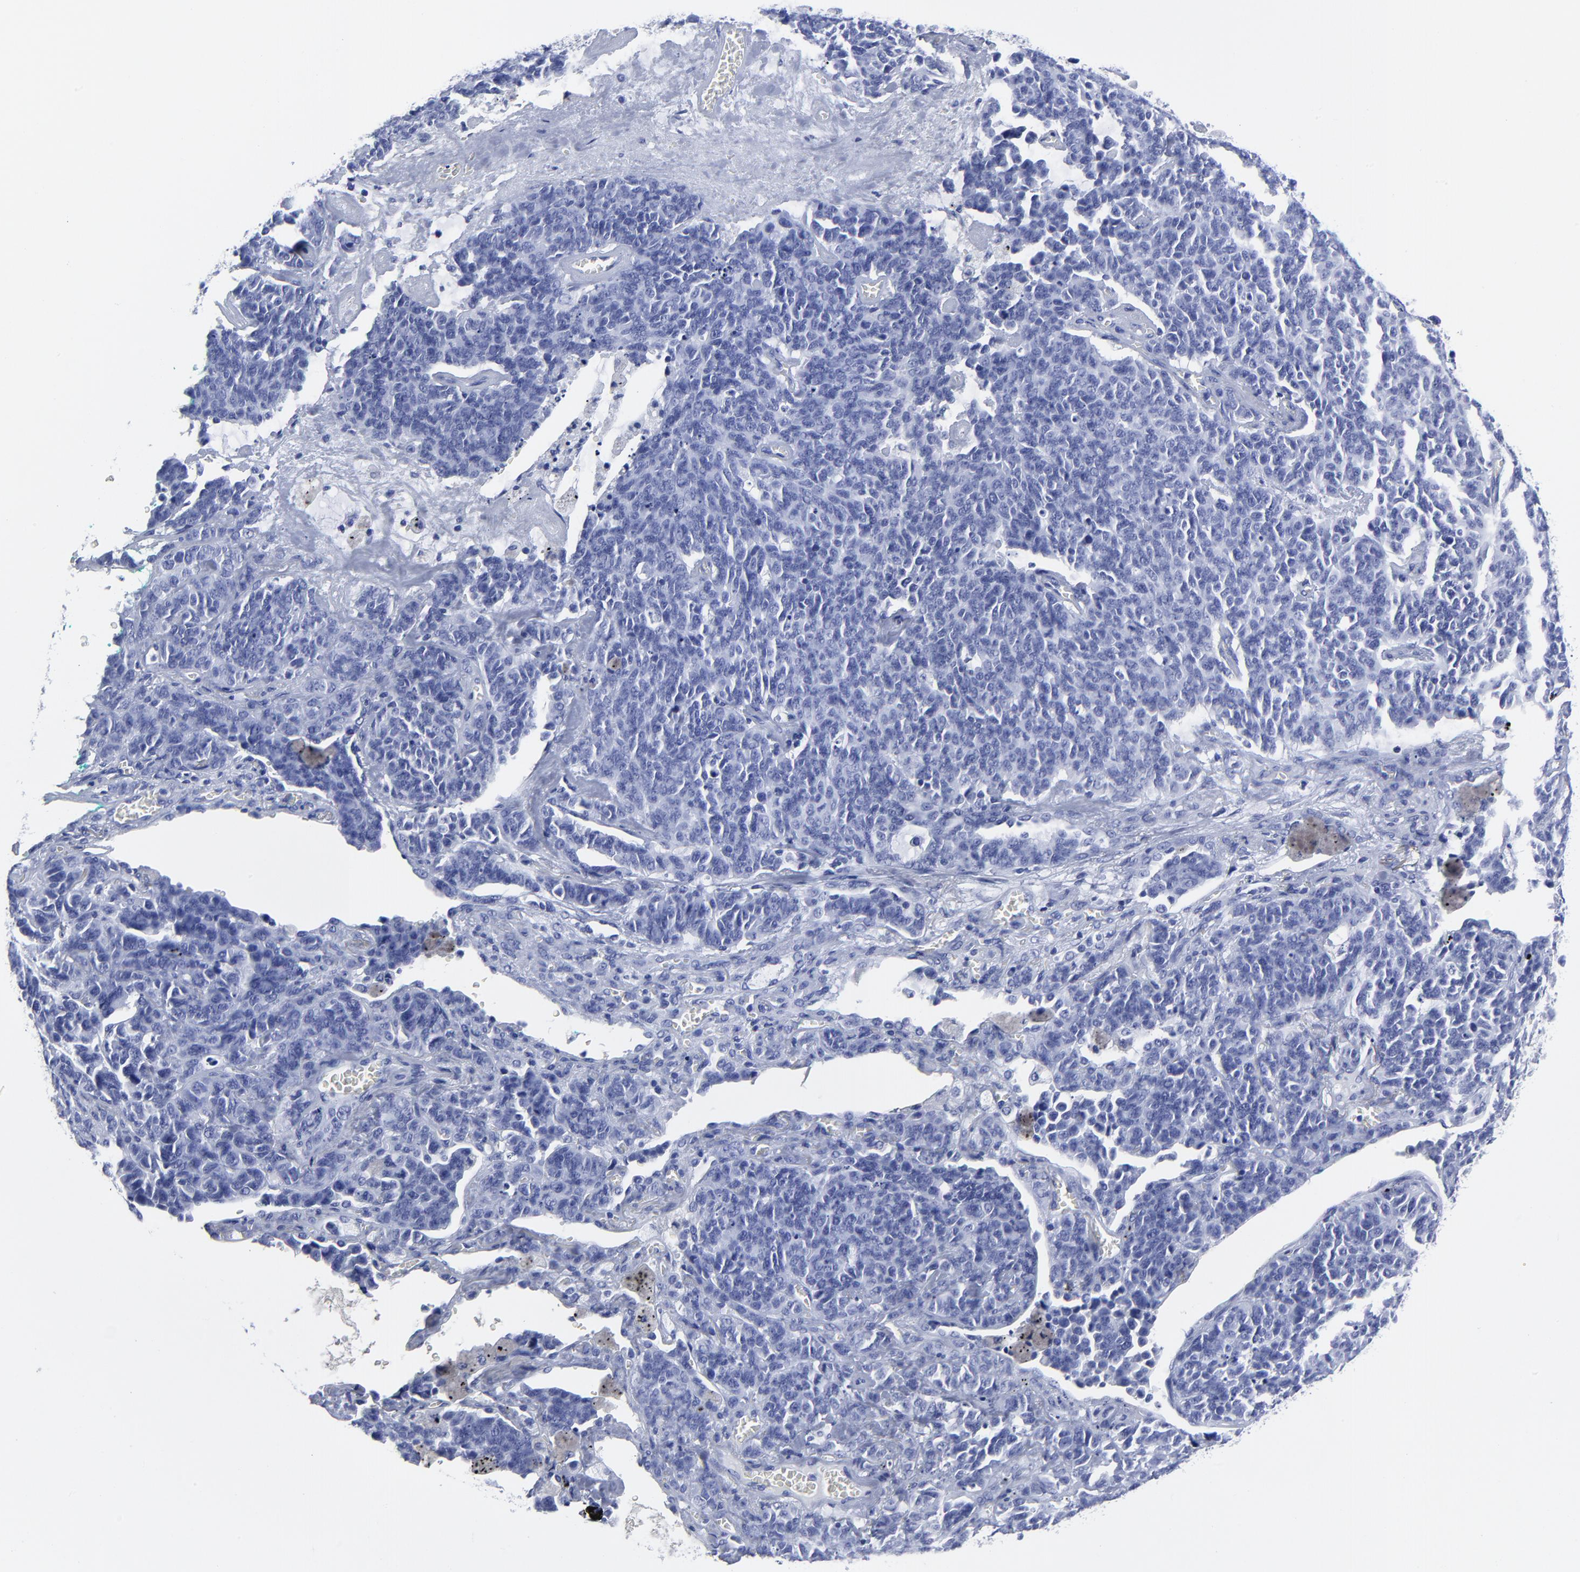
{"staining": {"intensity": "negative", "quantity": "none", "location": "none"}, "tissue": "lung cancer", "cell_type": "Tumor cells", "image_type": "cancer", "snomed": [{"axis": "morphology", "description": "Neoplasm, malignant, NOS"}, {"axis": "topography", "description": "Lung"}], "caption": "IHC micrograph of neoplastic tissue: human neoplasm (malignant) (lung) stained with DAB reveals no significant protein expression in tumor cells.", "gene": "DCN", "patient": {"sex": "female", "age": 58}}